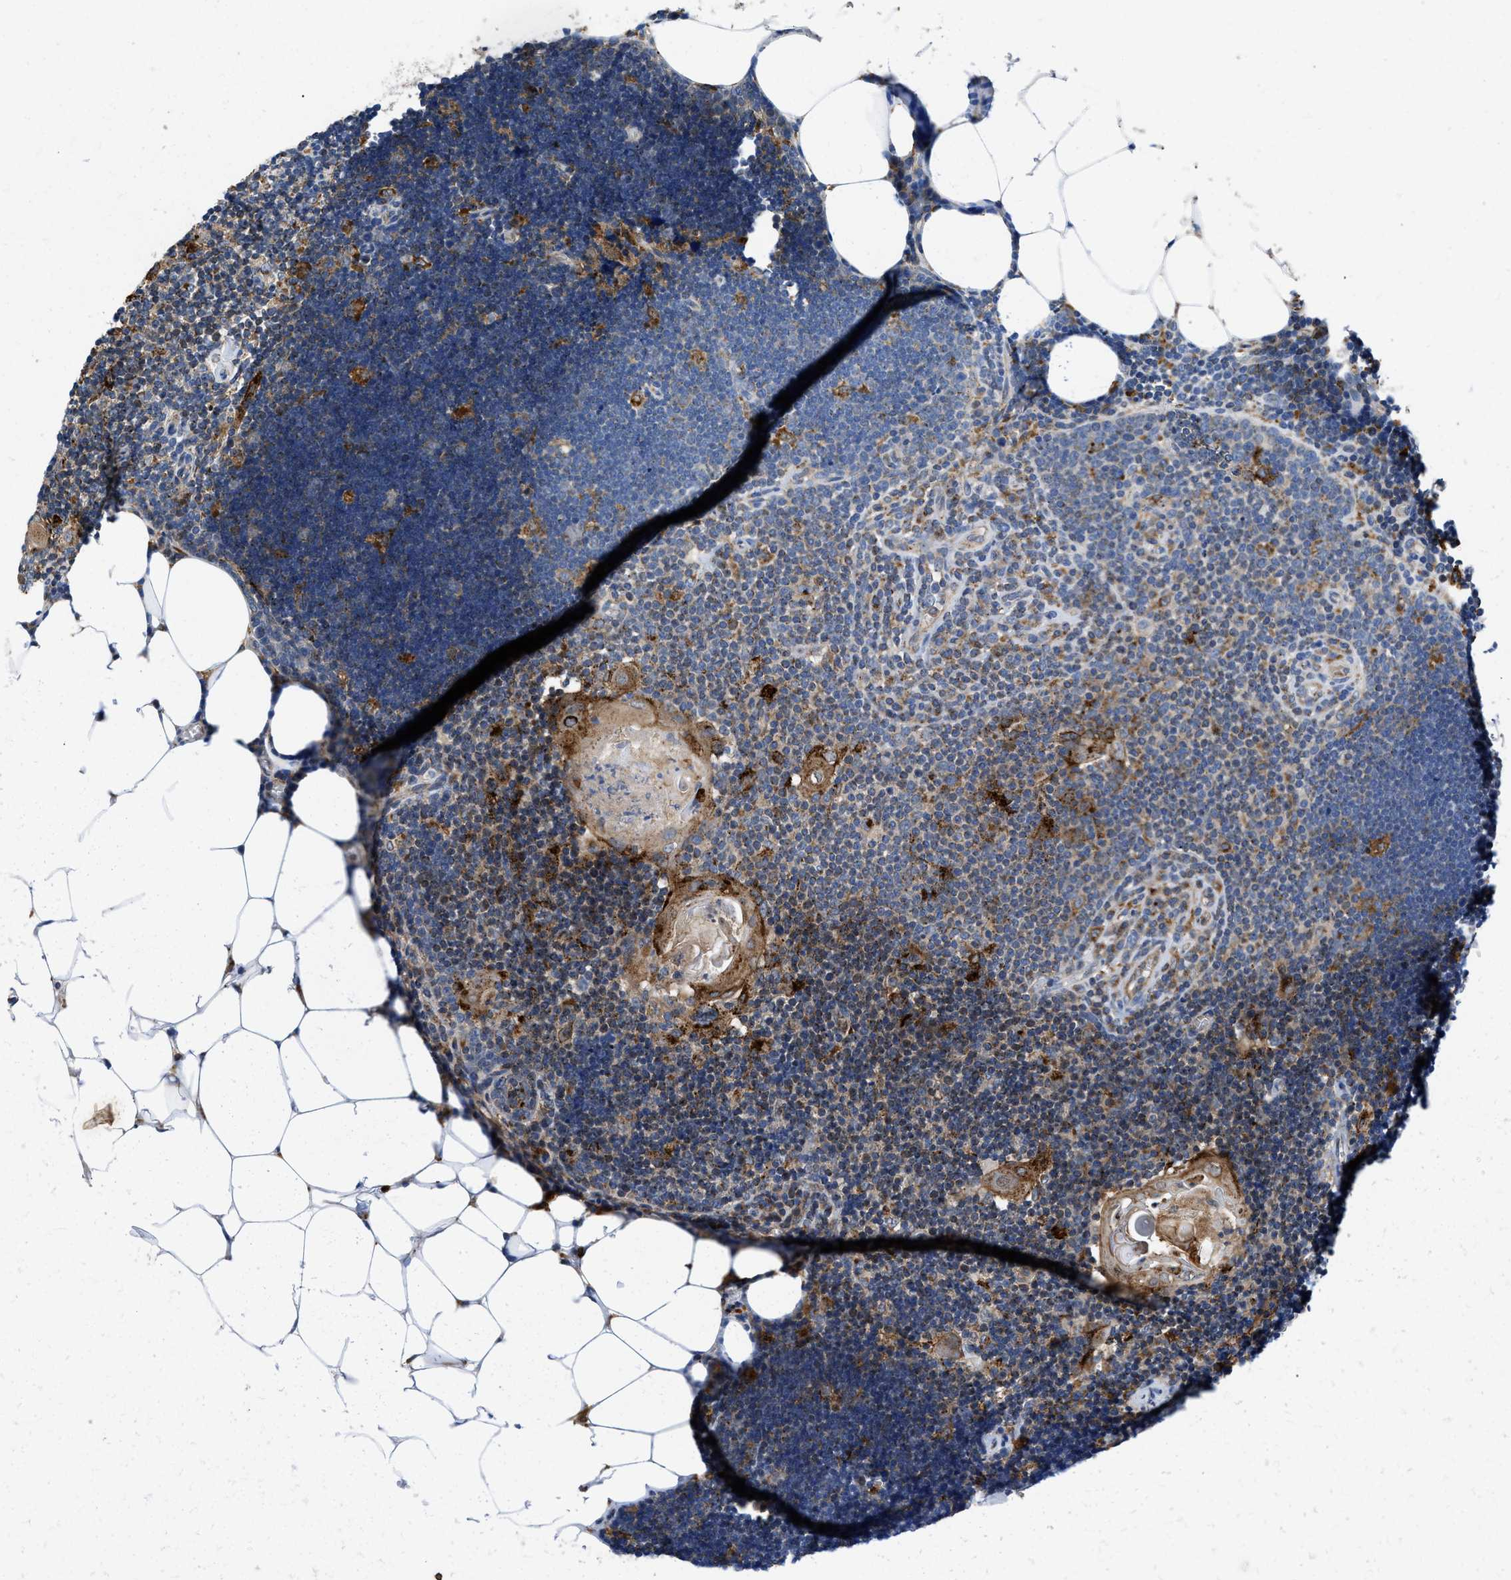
{"staining": {"intensity": "moderate", "quantity": "<25%", "location": "cytoplasmic/membranous"}, "tissue": "lymph node", "cell_type": "Germinal center cells", "image_type": "normal", "snomed": [{"axis": "morphology", "description": "Normal tissue, NOS"}, {"axis": "topography", "description": "Lymph node"}], "caption": "Normal lymph node was stained to show a protein in brown. There is low levels of moderate cytoplasmic/membranous staining in approximately <25% of germinal center cells.", "gene": "ENPP4", "patient": {"sex": "male", "age": 33}}